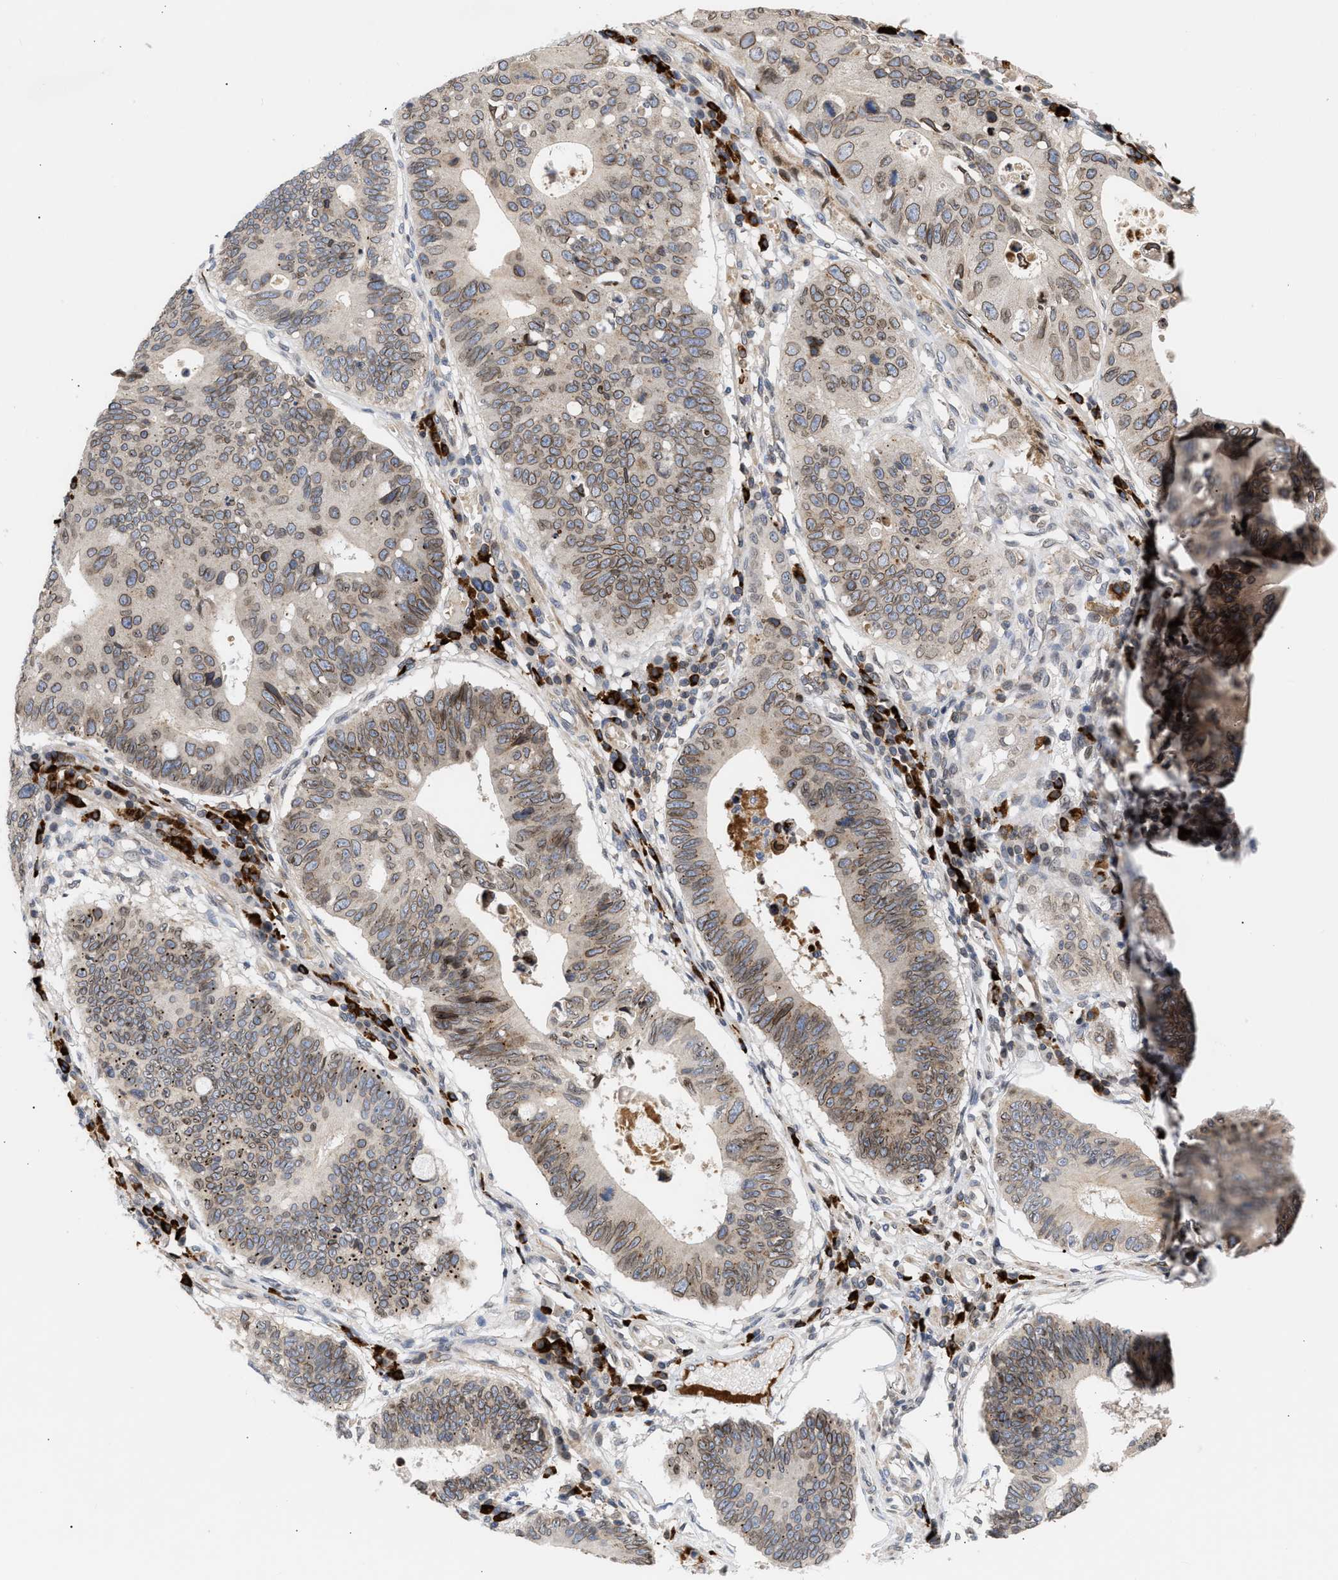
{"staining": {"intensity": "weak", "quantity": ">75%", "location": "cytoplasmic/membranous,nuclear"}, "tissue": "stomach cancer", "cell_type": "Tumor cells", "image_type": "cancer", "snomed": [{"axis": "morphology", "description": "Adenocarcinoma, NOS"}, {"axis": "topography", "description": "Stomach"}], "caption": "Adenocarcinoma (stomach) tissue displays weak cytoplasmic/membranous and nuclear positivity in approximately >75% of tumor cells, visualized by immunohistochemistry. (IHC, brightfield microscopy, high magnification).", "gene": "NUP62", "patient": {"sex": "male", "age": 59}}